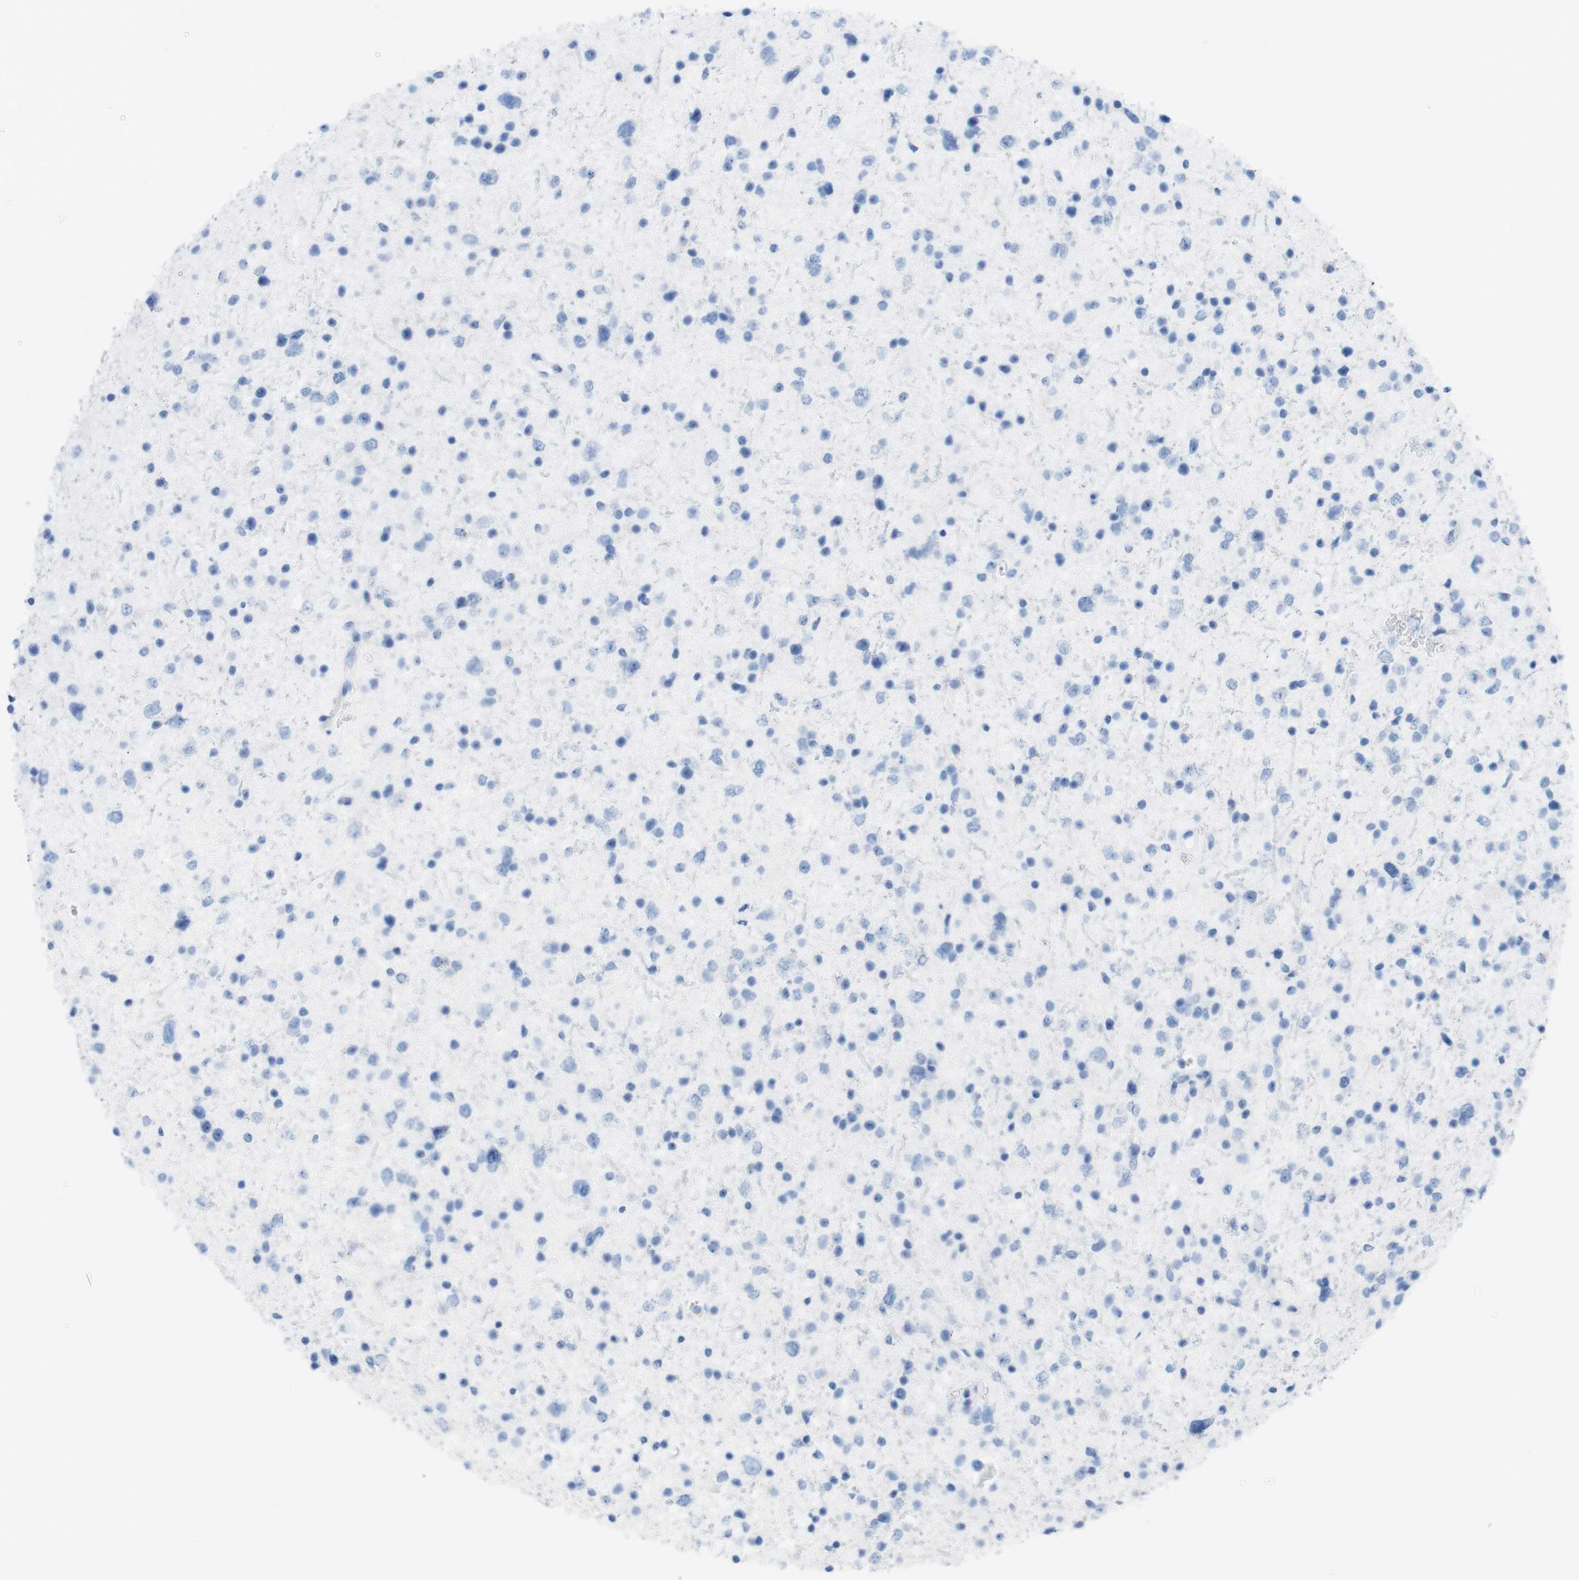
{"staining": {"intensity": "negative", "quantity": "none", "location": "none"}, "tissue": "glioma", "cell_type": "Tumor cells", "image_type": "cancer", "snomed": [{"axis": "morphology", "description": "Glioma, malignant, Low grade"}, {"axis": "topography", "description": "Brain"}], "caption": "Protein analysis of glioma displays no significant expression in tumor cells. (DAB IHC with hematoxylin counter stain).", "gene": "MYH7", "patient": {"sex": "female", "age": 37}}